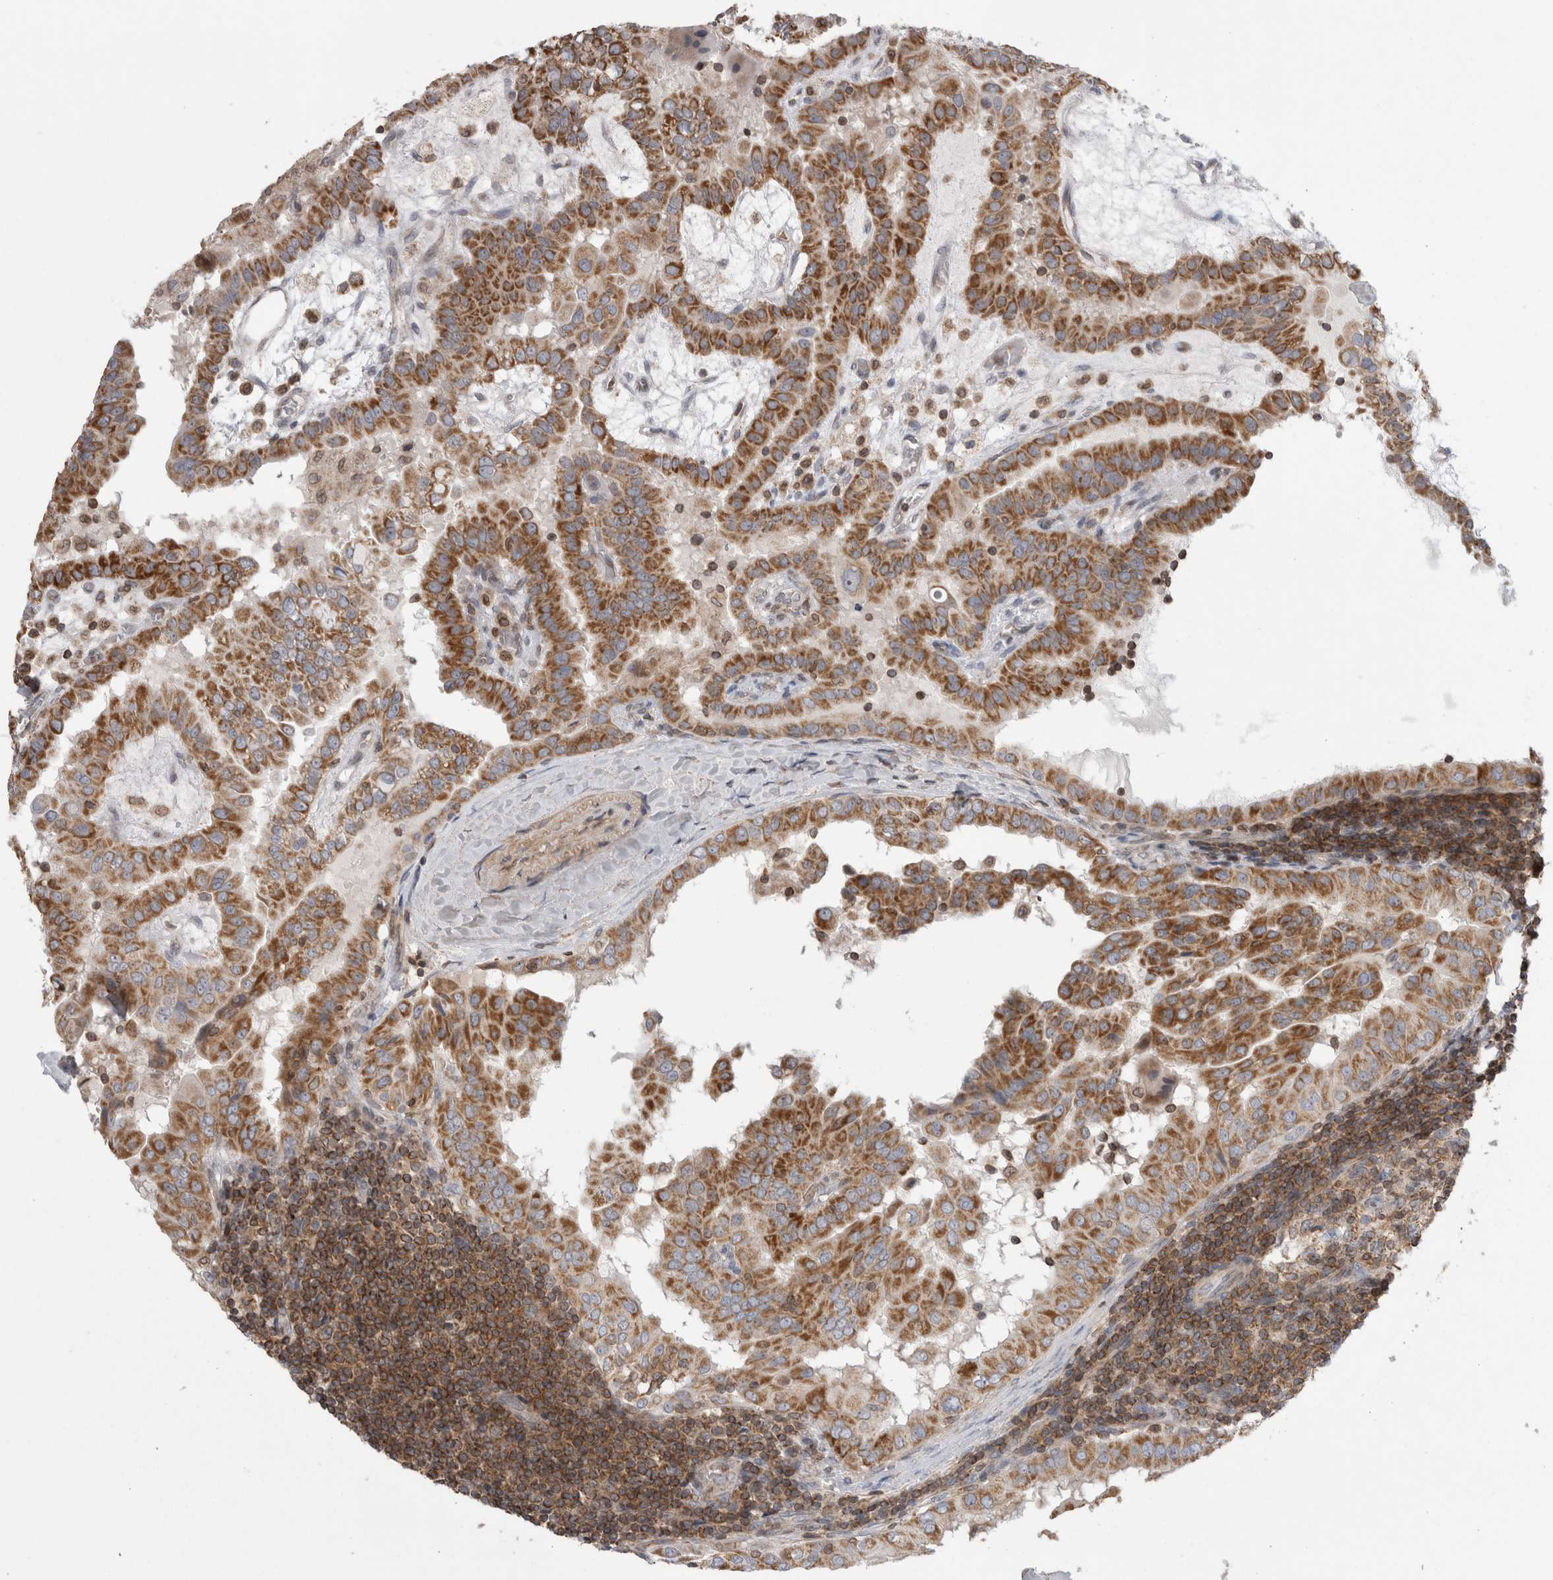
{"staining": {"intensity": "strong", "quantity": ">75%", "location": "cytoplasmic/membranous"}, "tissue": "thyroid cancer", "cell_type": "Tumor cells", "image_type": "cancer", "snomed": [{"axis": "morphology", "description": "Papillary adenocarcinoma, NOS"}, {"axis": "topography", "description": "Thyroid gland"}], "caption": "Immunohistochemical staining of papillary adenocarcinoma (thyroid) demonstrates strong cytoplasmic/membranous protein expression in about >75% of tumor cells.", "gene": "DARS2", "patient": {"sex": "male", "age": 33}}